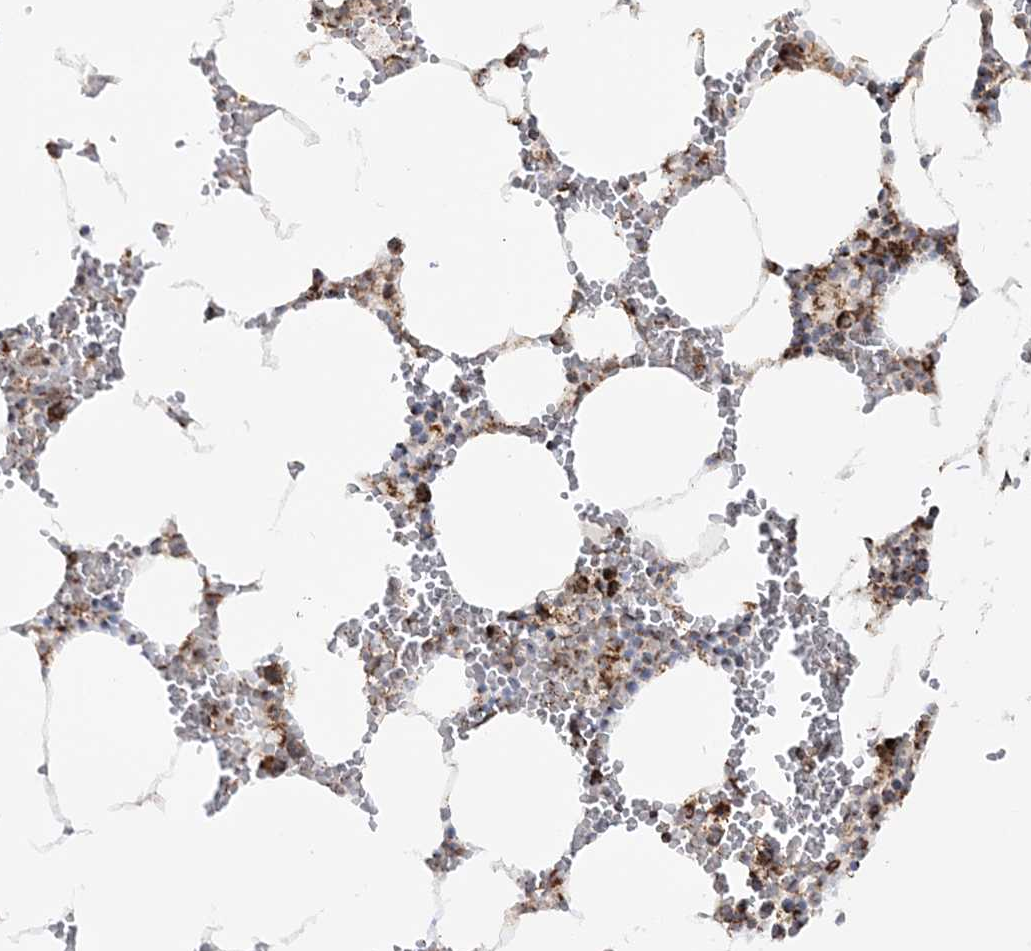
{"staining": {"intensity": "strong", "quantity": "25%-75%", "location": "cytoplasmic/membranous"}, "tissue": "bone marrow", "cell_type": "Hematopoietic cells", "image_type": "normal", "snomed": [{"axis": "morphology", "description": "Normal tissue, NOS"}, {"axis": "topography", "description": "Bone marrow"}], "caption": "Bone marrow stained with DAB IHC reveals high levels of strong cytoplasmic/membranous staining in approximately 25%-75% of hematopoietic cells.", "gene": "CRY2", "patient": {"sex": "male", "age": 70}}